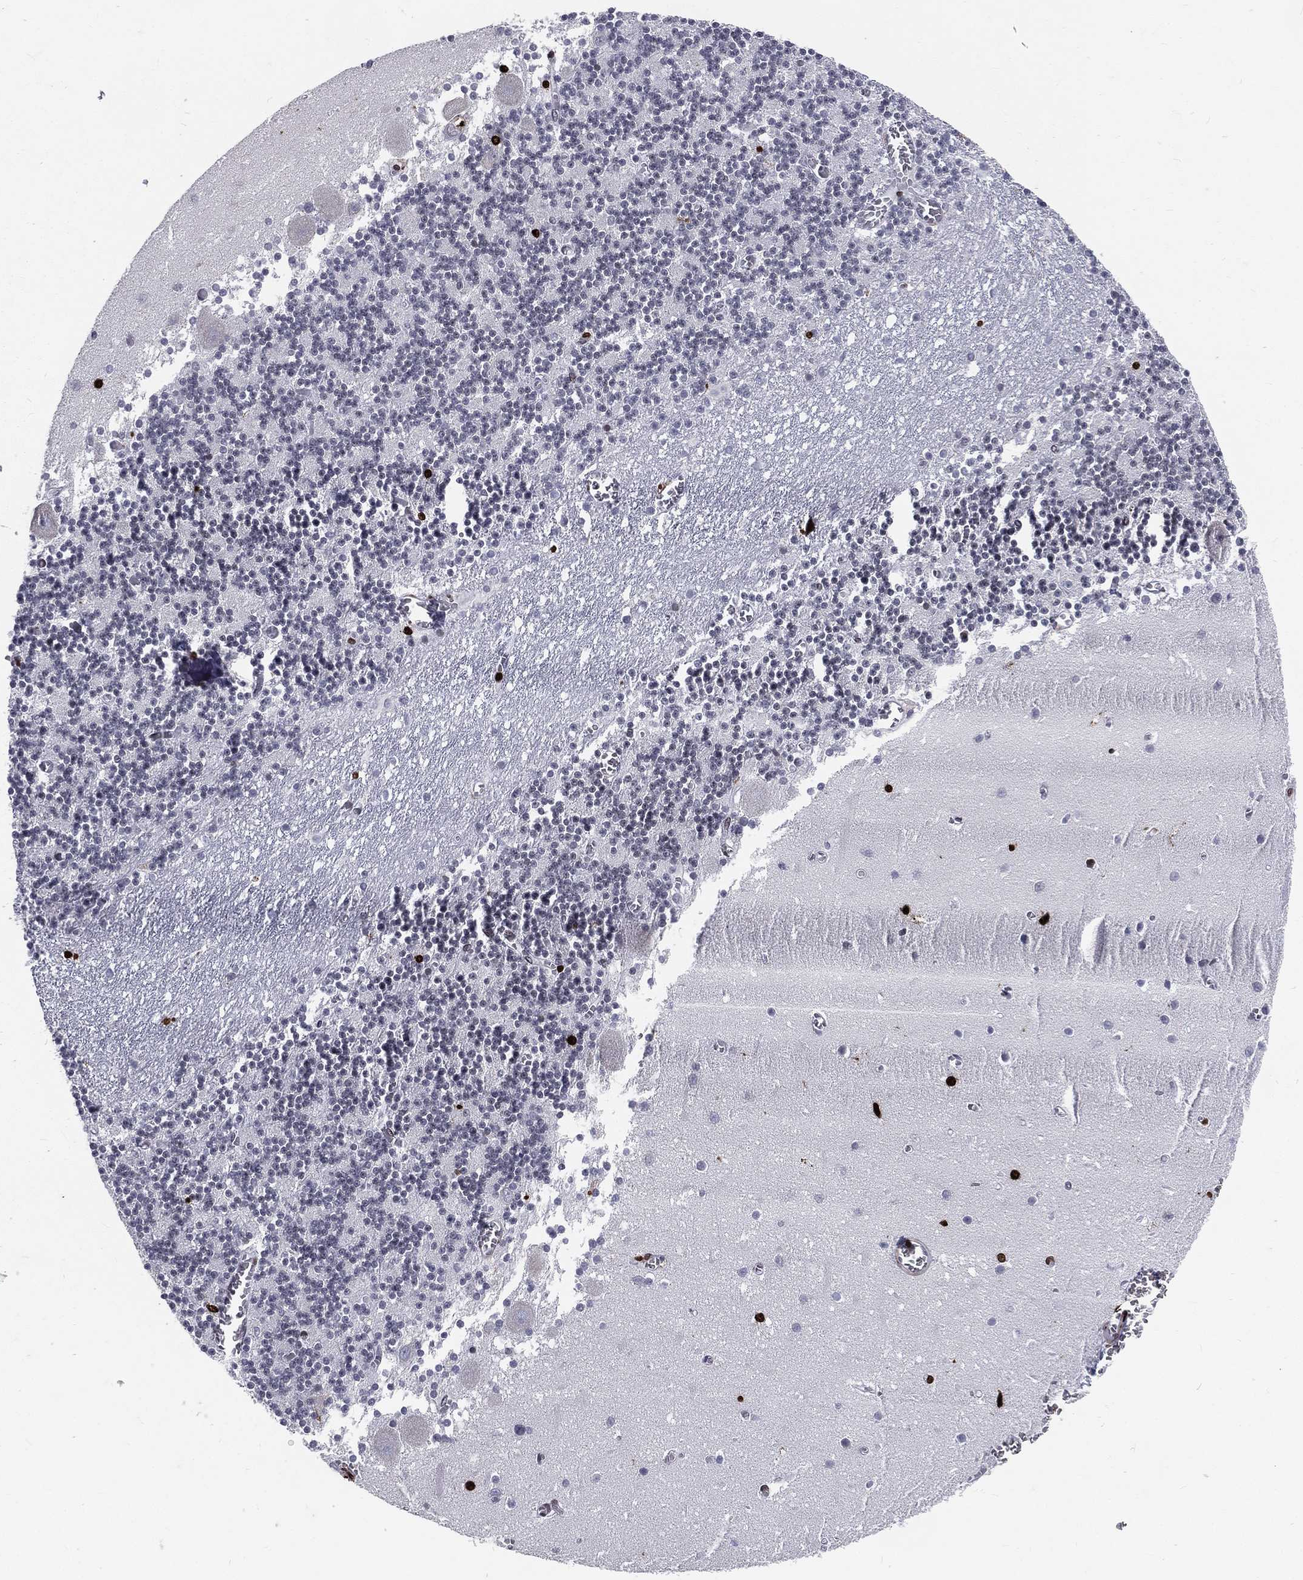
{"staining": {"intensity": "strong", "quantity": "<25%", "location": "nuclear"}, "tissue": "cerebellum", "cell_type": "Cells in granular layer", "image_type": "normal", "snomed": [{"axis": "morphology", "description": "Normal tissue, NOS"}, {"axis": "topography", "description": "Cerebellum"}], "caption": "Protein staining displays strong nuclear staining in about <25% of cells in granular layer in normal cerebellum. (DAB (3,3'-diaminobenzidine) = brown stain, brightfield microscopy at high magnification).", "gene": "MNDA", "patient": {"sex": "female", "age": 28}}